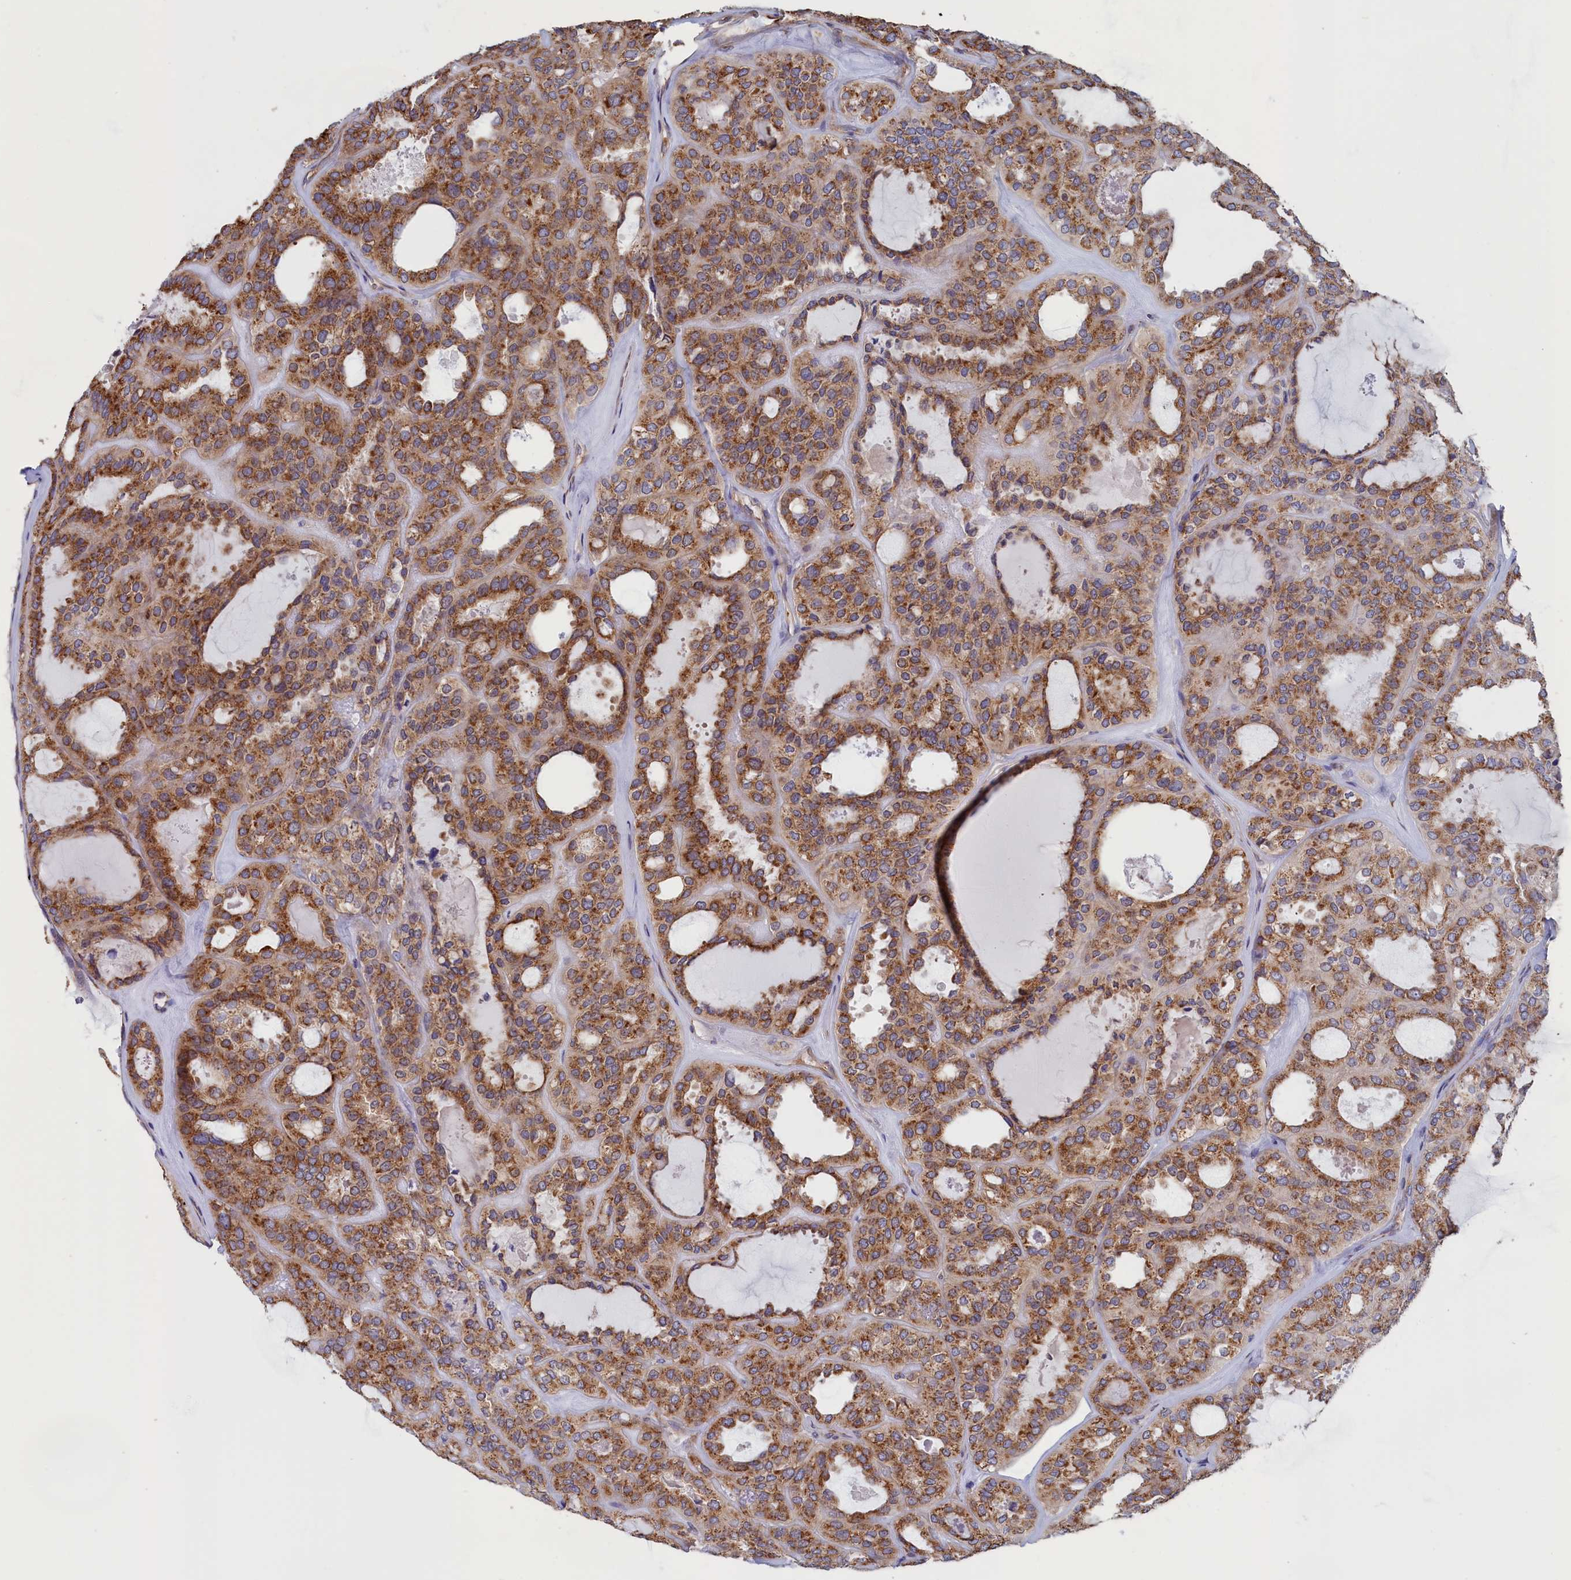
{"staining": {"intensity": "moderate", "quantity": ">75%", "location": "cytoplasmic/membranous"}, "tissue": "thyroid cancer", "cell_type": "Tumor cells", "image_type": "cancer", "snomed": [{"axis": "morphology", "description": "Follicular adenoma carcinoma, NOS"}, {"axis": "topography", "description": "Thyroid gland"}], "caption": "Follicular adenoma carcinoma (thyroid) tissue demonstrates moderate cytoplasmic/membranous expression in about >75% of tumor cells", "gene": "CCDC68", "patient": {"sex": "male", "age": 75}}